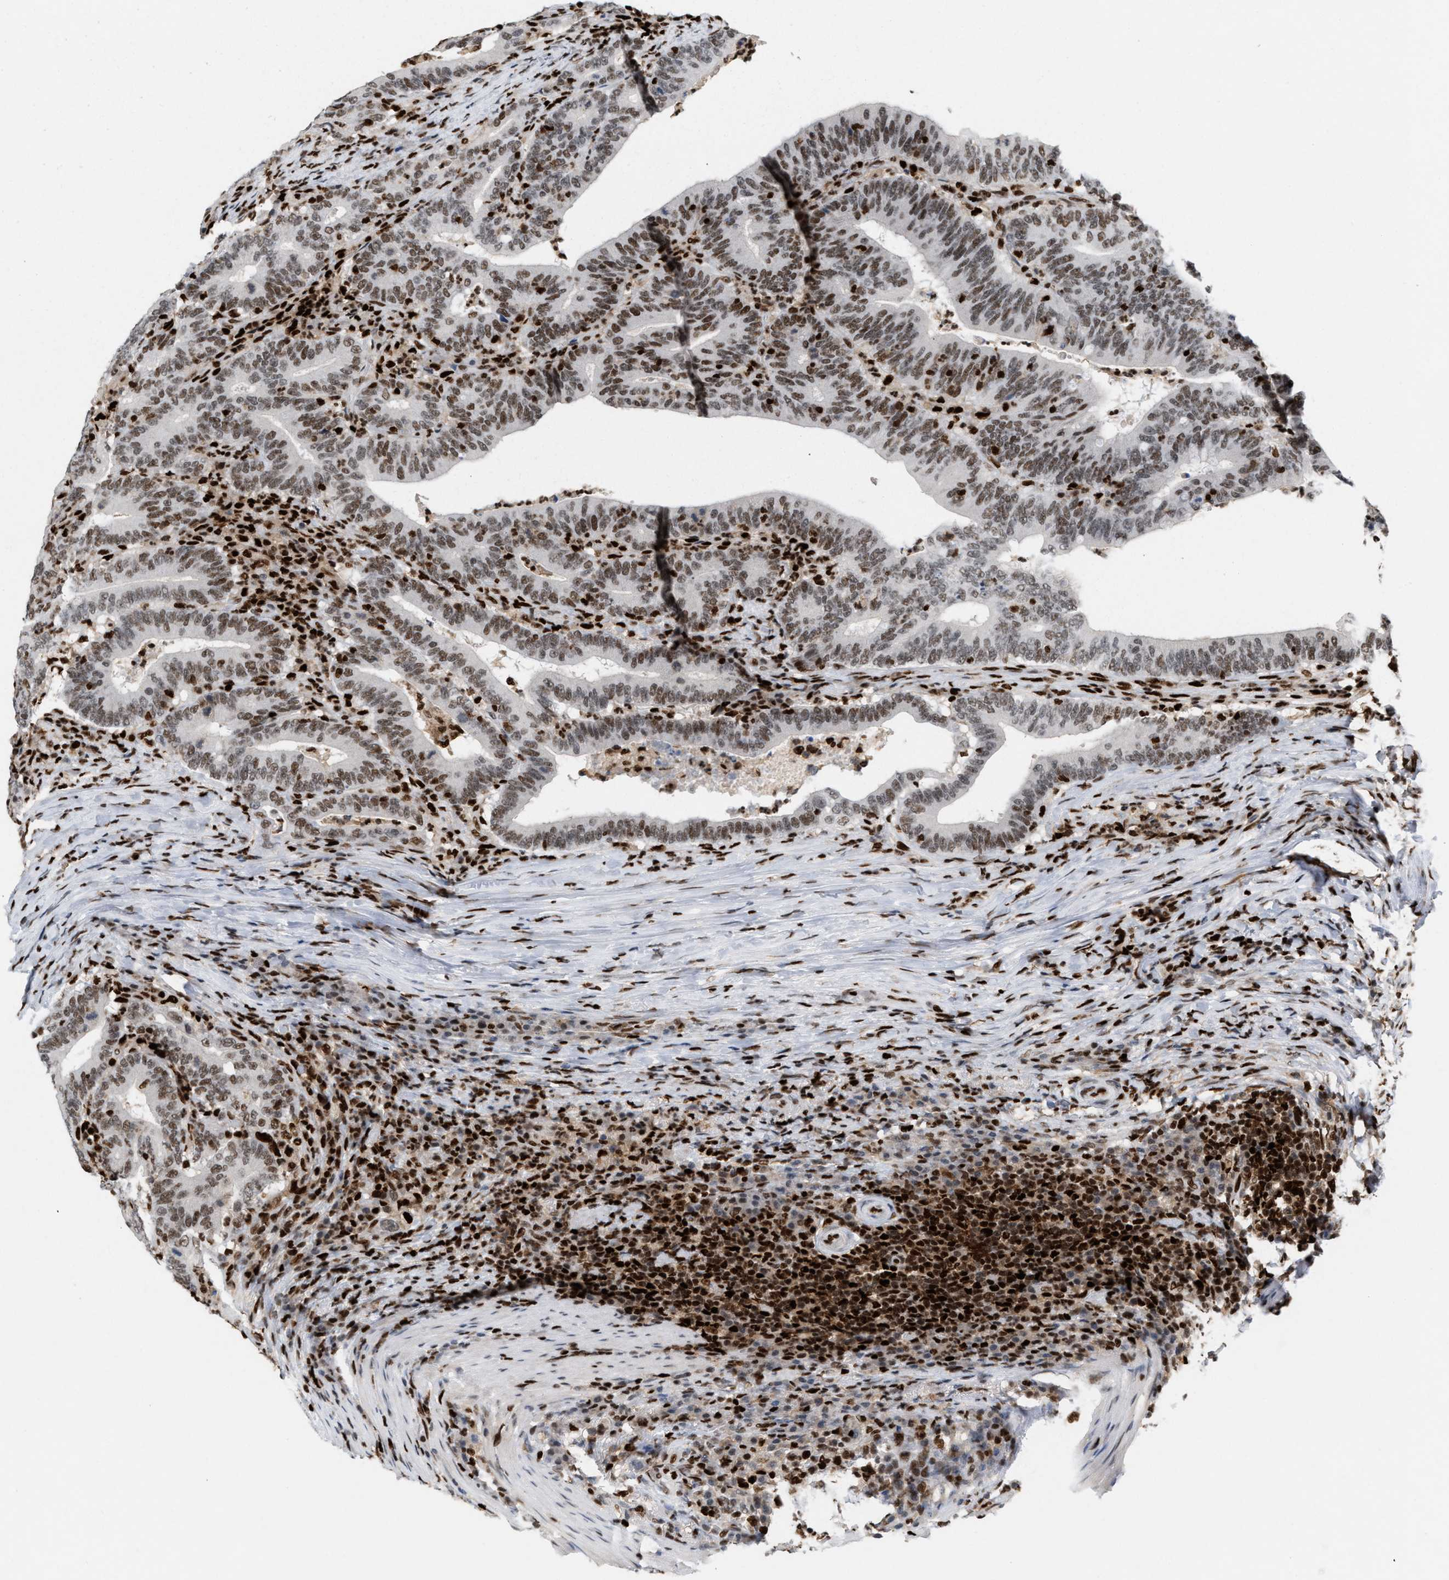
{"staining": {"intensity": "weak", "quantity": ">75%", "location": "nuclear"}, "tissue": "colorectal cancer", "cell_type": "Tumor cells", "image_type": "cancer", "snomed": [{"axis": "morphology", "description": "Adenocarcinoma, NOS"}, {"axis": "topography", "description": "Colon"}], "caption": "Protein analysis of colorectal cancer (adenocarcinoma) tissue displays weak nuclear expression in about >75% of tumor cells.", "gene": "RNASEK-C17orf49", "patient": {"sex": "female", "age": 66}}